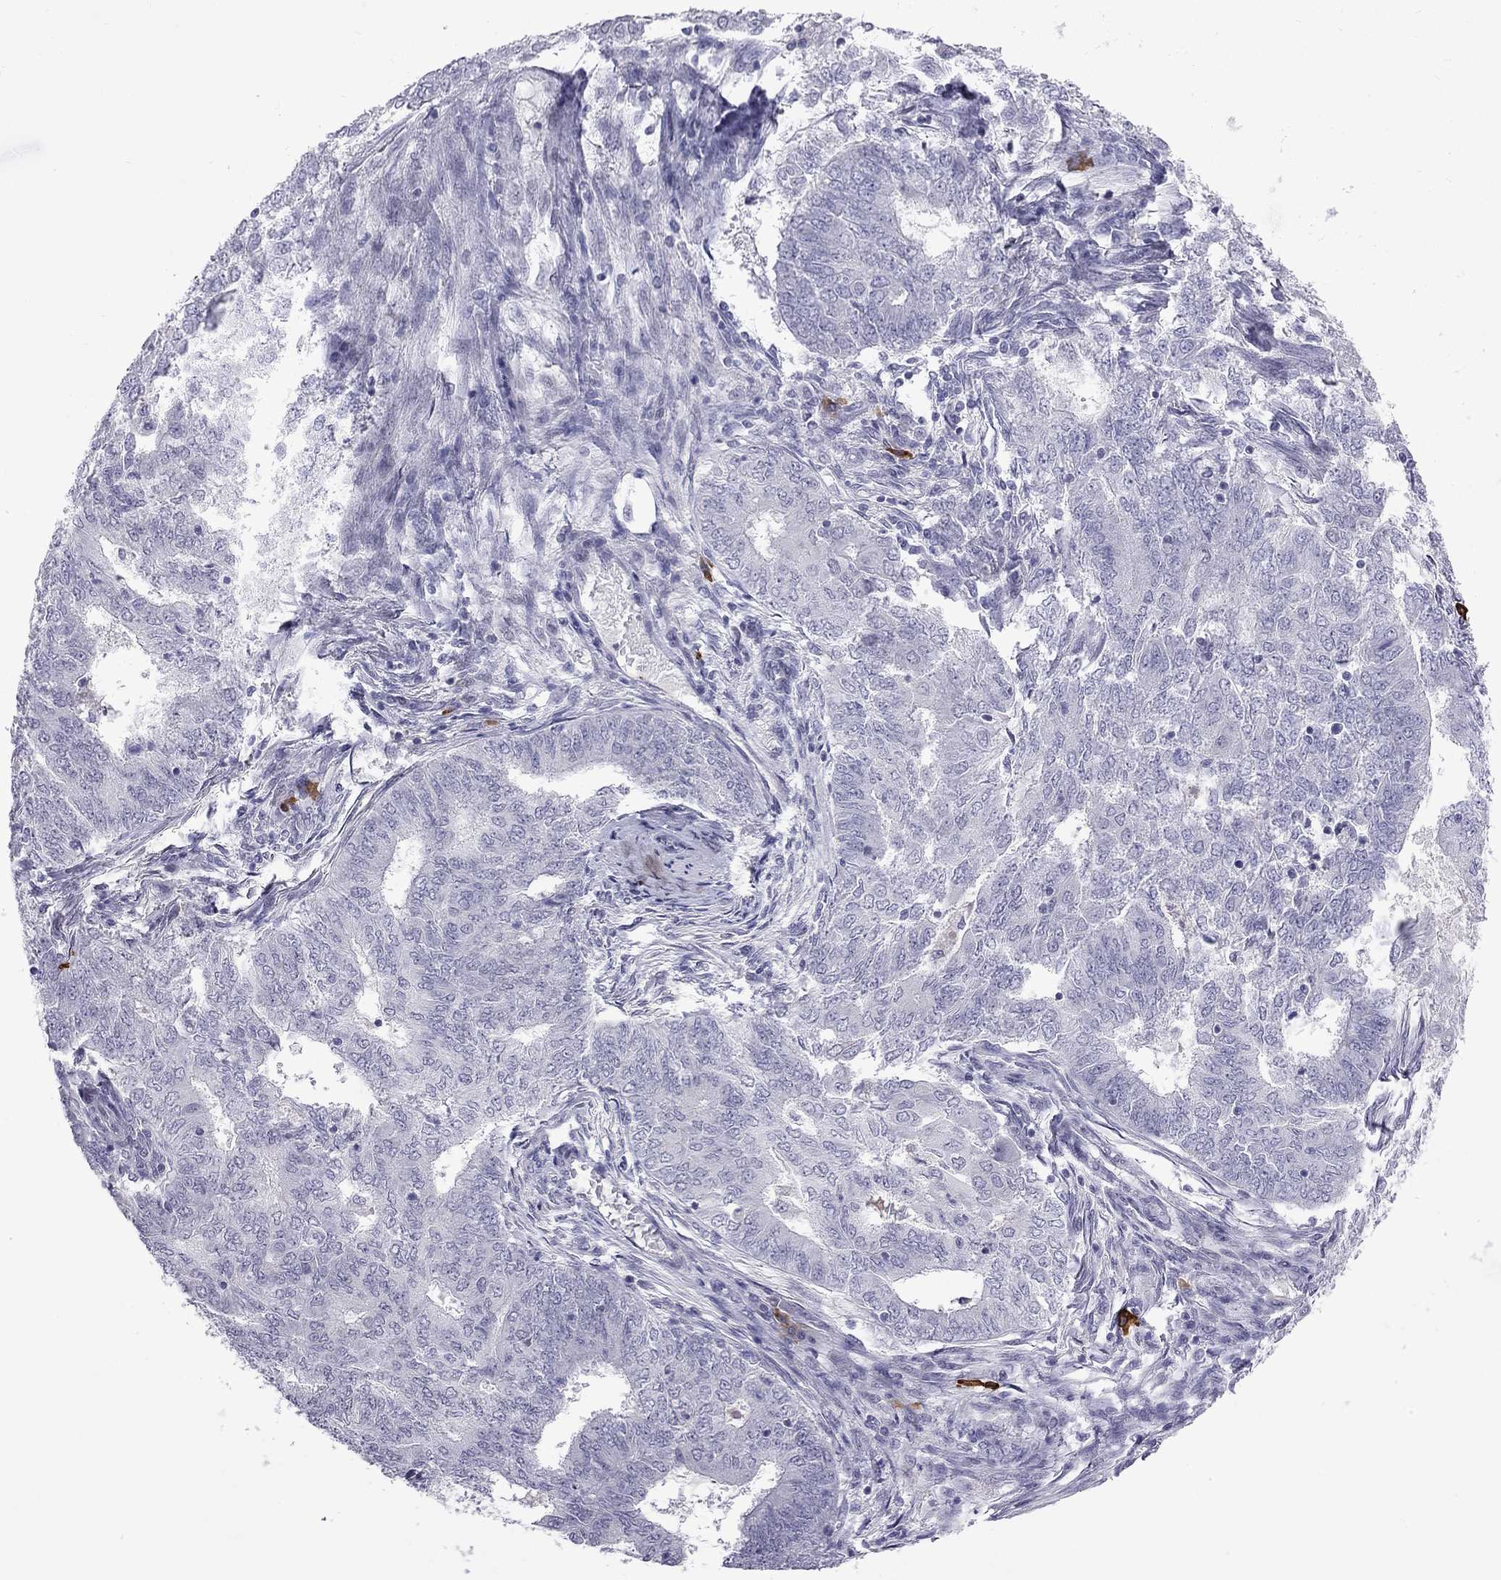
{"staining": {"intensity": "negative", "quantity": "none", "location": "none"}, "tissue": "endometrial cancer", "cell_type": "Tumor cells", "image_type": "cancer", "snomed": [{"axis": "morphology", "description": "Adenocarcinoma, NOS"}, {"axis": "topography", "description": "Endometrium"}], "caption": "High magnification brightfield microscopy of adenocarcinoma (endometrial) stained with DAB (brown) and counterstained with hematoxylin (blue): tumor cells show no significant expression. (DAB IHC, high magnification).", "gene": "RTL9", "patient": {"sex": "female", "age": 62}}